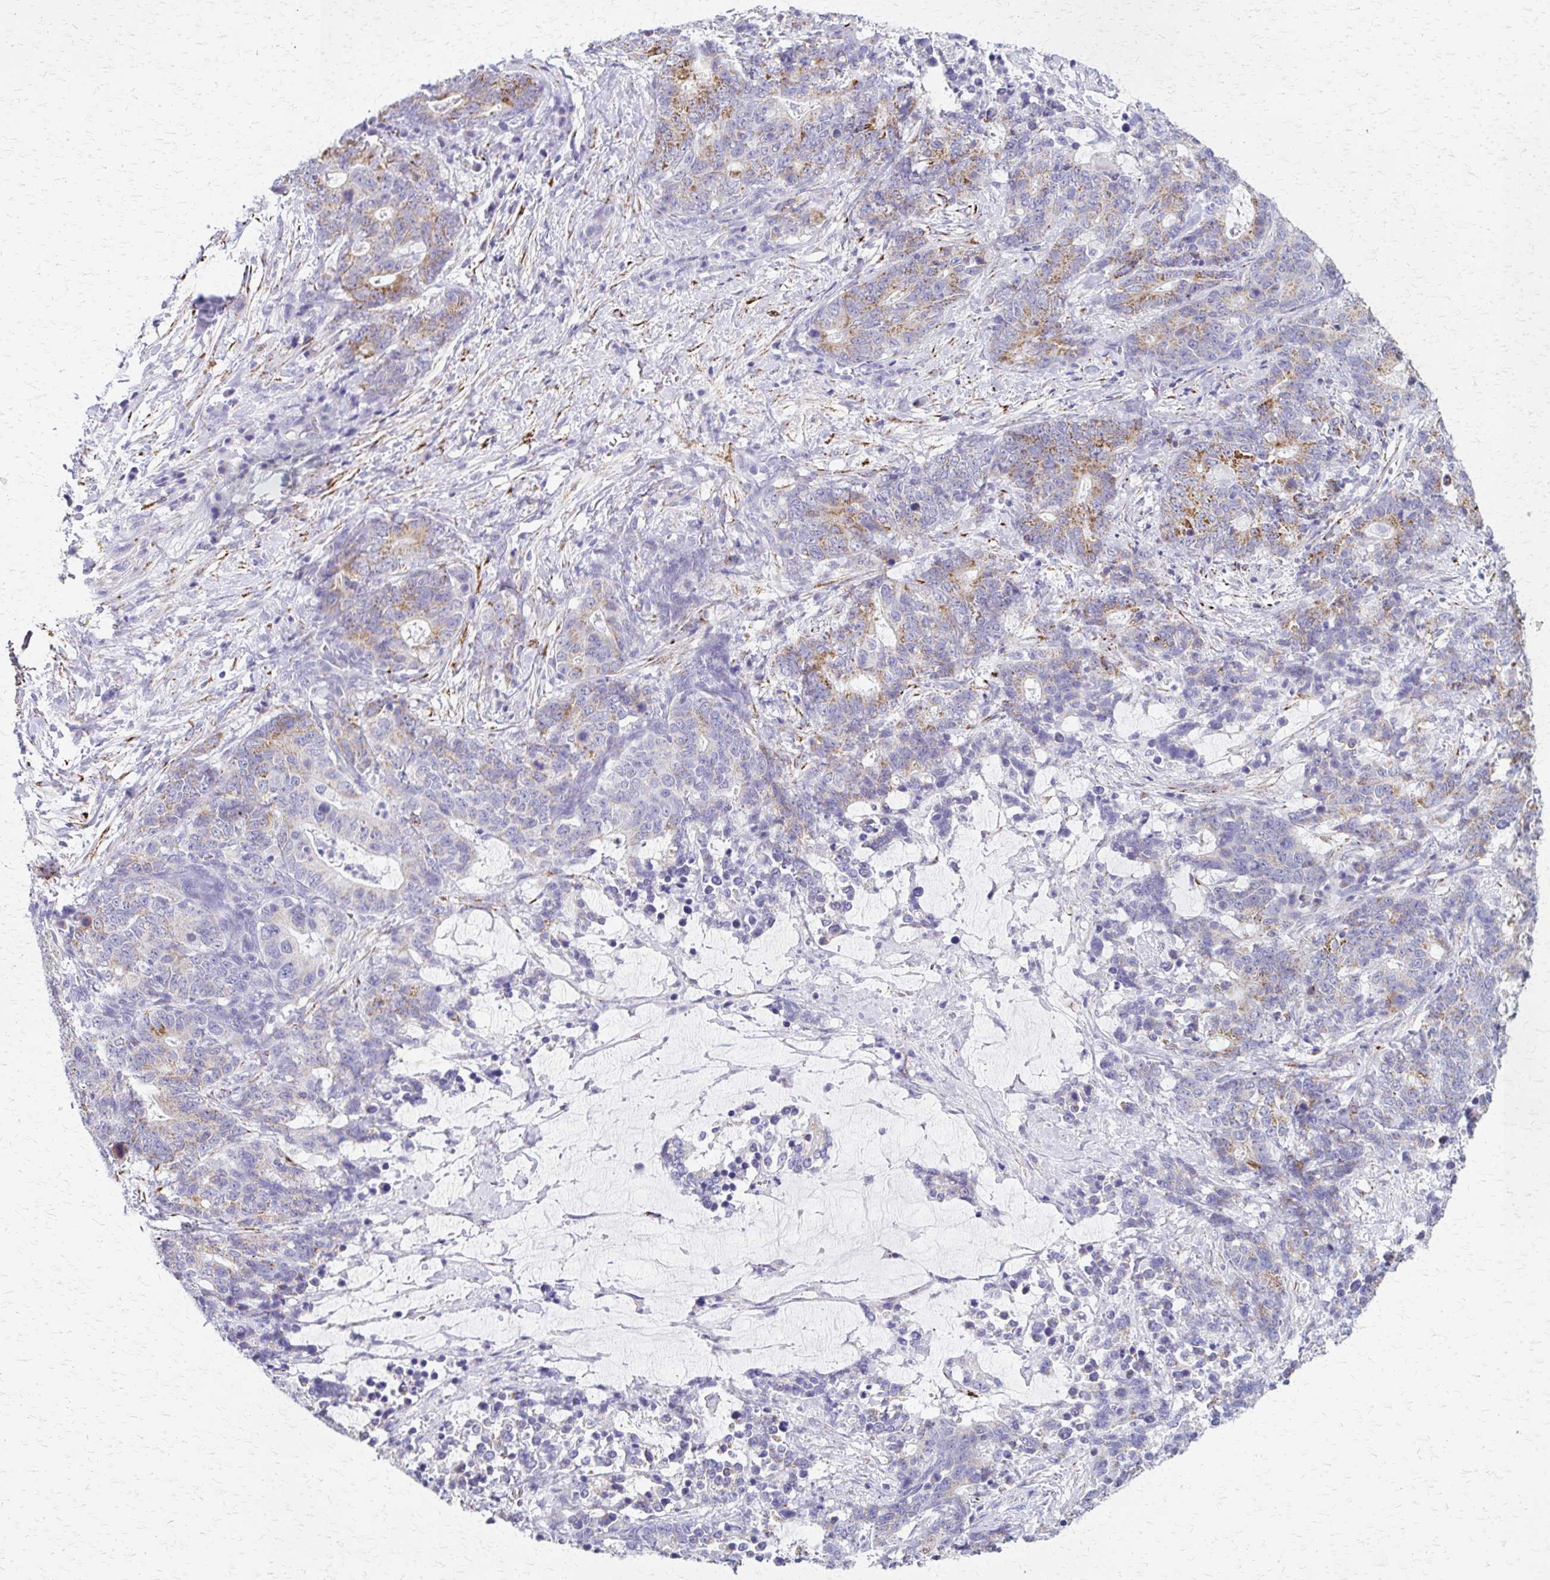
{"staining": {"intensity": "moderate", "quantity": "25%-75%", "location": "cytoplasmic/membranous"}, "tissue": "stomach cancer", "cell_type": "Tumor cells", "image_type": "cancer", "snomed": [{"axis": "morphology", "description": "Normal tissue, NOS"}, {"axis": "morphology", "description": "Adenocarcinoma, NOS"}, {"axis": "topography", "description": "Stomach"}], "caption": "A micrograph of stomach cancer (adenocarcinoma) stained for a protein shows moderate cytoplasmic/membranous brown staining in tumor cells.", "gene": "ZSCAN5B", "patient": {"sex": "female", "age": 64}}